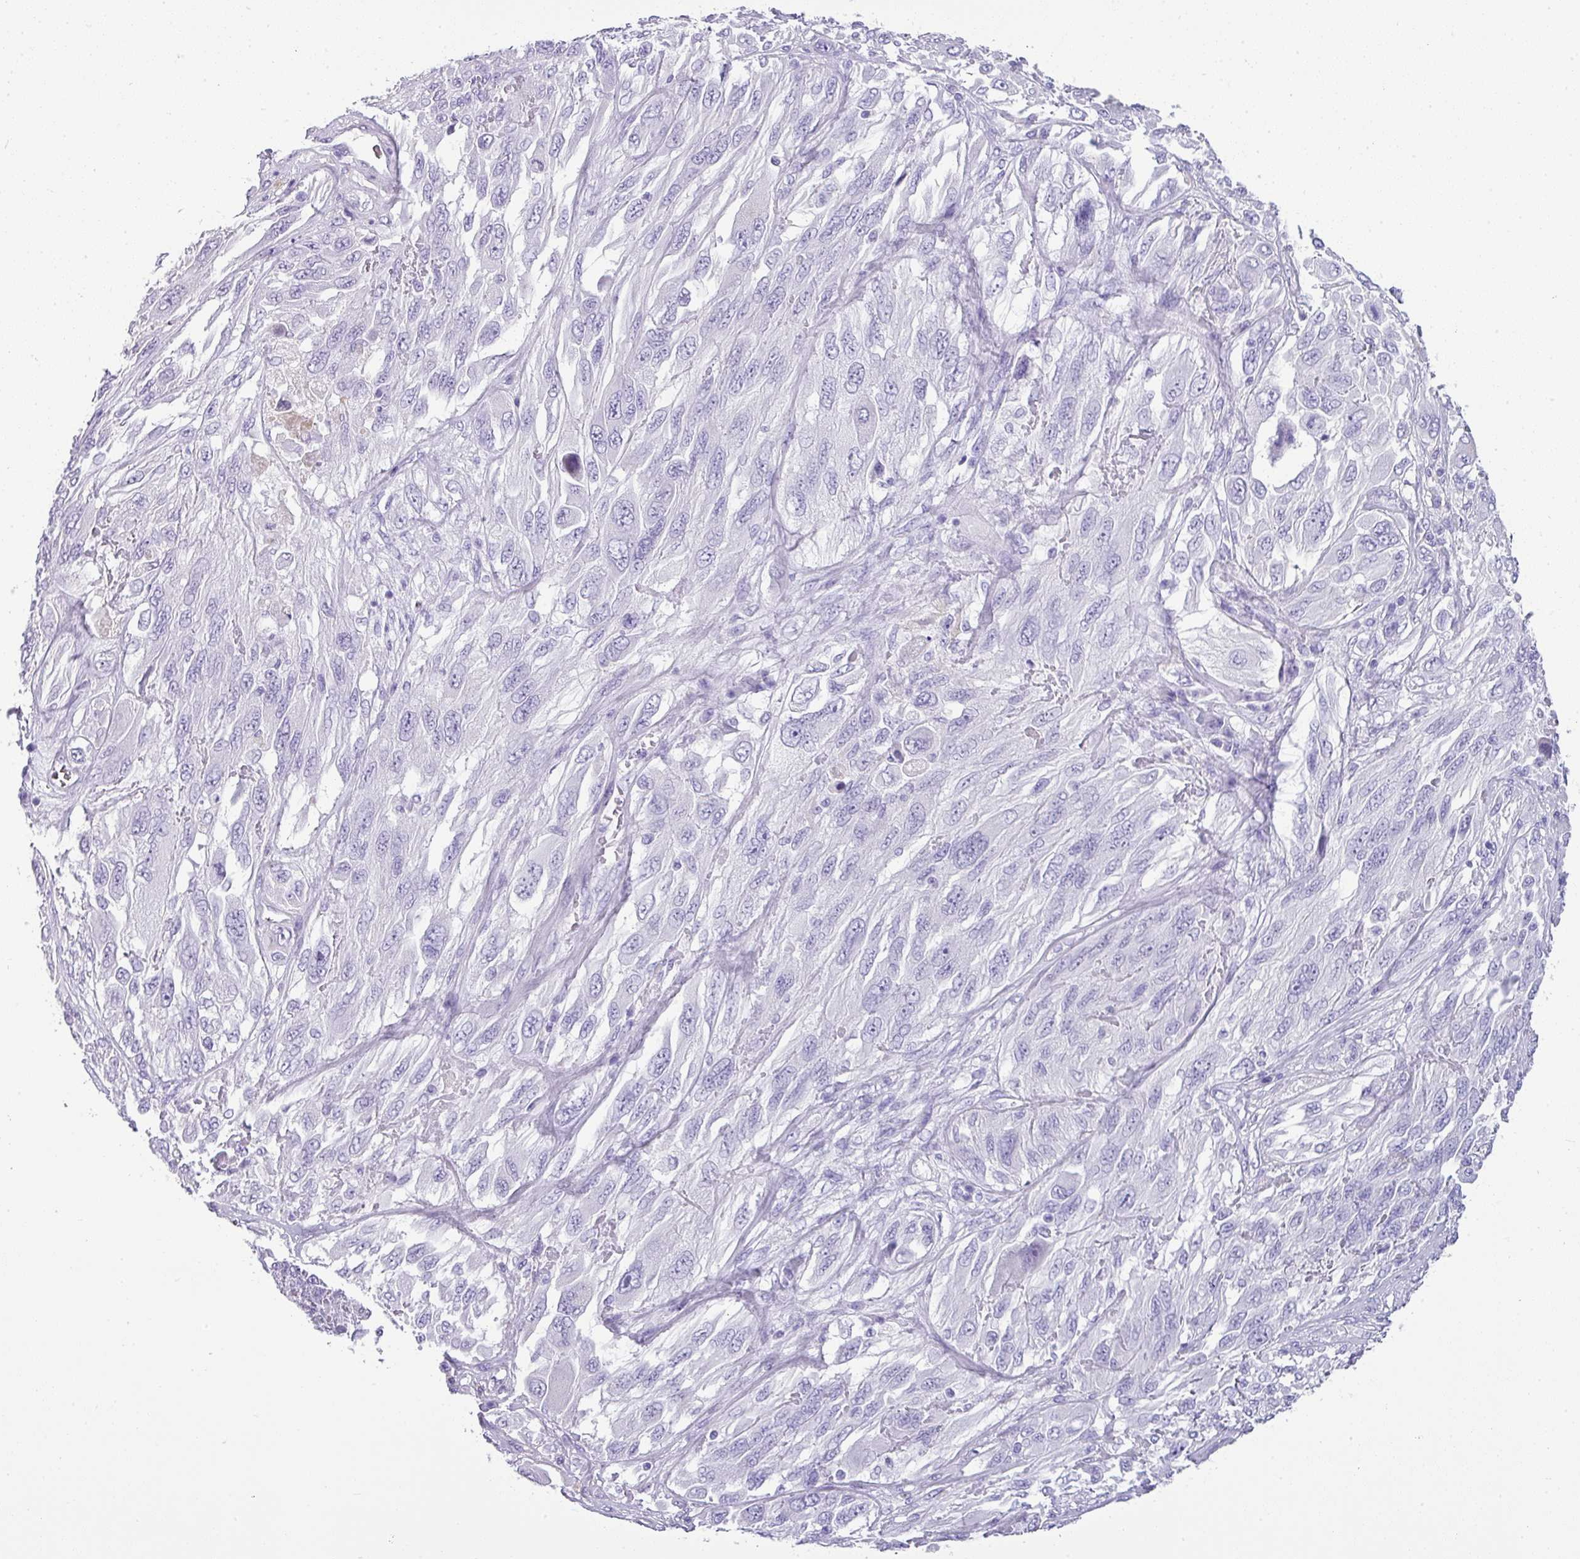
{"staining": {"intensity": "negative", "quantity": "none", "location": "none"}, "tissue": "melanoma", "cell_type": "Tumor cells", "image_type": "cancer", "snomed": [{"axis": "morphology", "description": "Malignant melanoma, NOS"}, {"axis": "topography", "description": "Skin"}], "caption": "Tumor cells show no significant protein positivity in malignant melanoma. The staining was performed using DAB (3,3'-diaminobenzidine) to visualize the protein expression in brown, while the nuclei were stained in blue with hematoxylin (Magnification: 20x).", "gene": "ZNF568", "patient": {"sex": "female", "age": 91}}